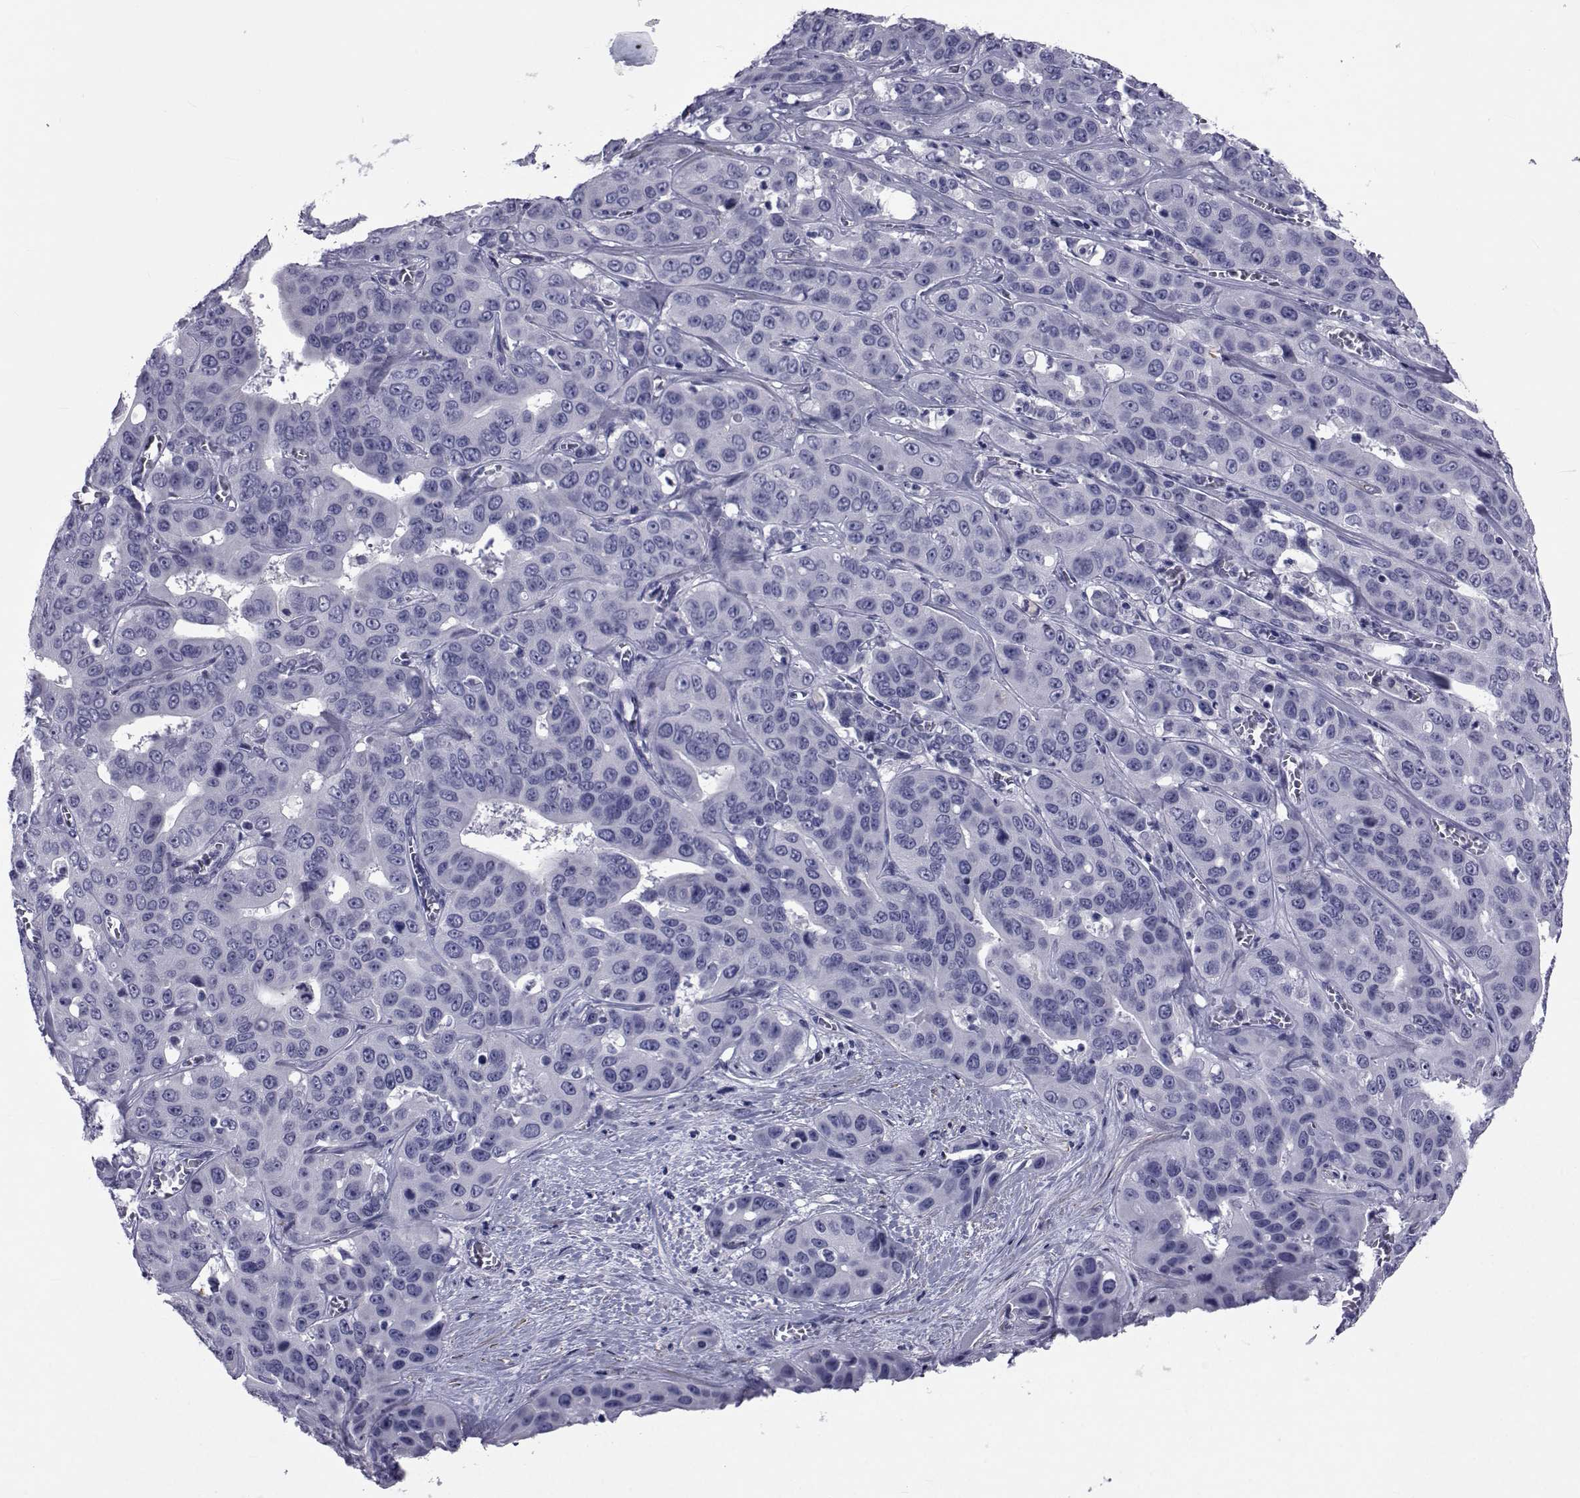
{"staining": {"intensity": "negative", "quantity": "none", "location": "none"}, "tissue": "liver cancer", "cell_type": "Tumor cells", "image_type": "cancer", "snomed": [{"axis": "morphology", "description": "Cholangiocarcinoma"}, {"axis": "topography", "description": "Liver"}], "caption": "Immunohistochemistry image of human liver cancer (cholangiocarcinoma) stained for a protein (brown), which exhibits no expression in tumor cells.", "gene": "GKAP1", "patient": {"sex": "female", "age": 52}}